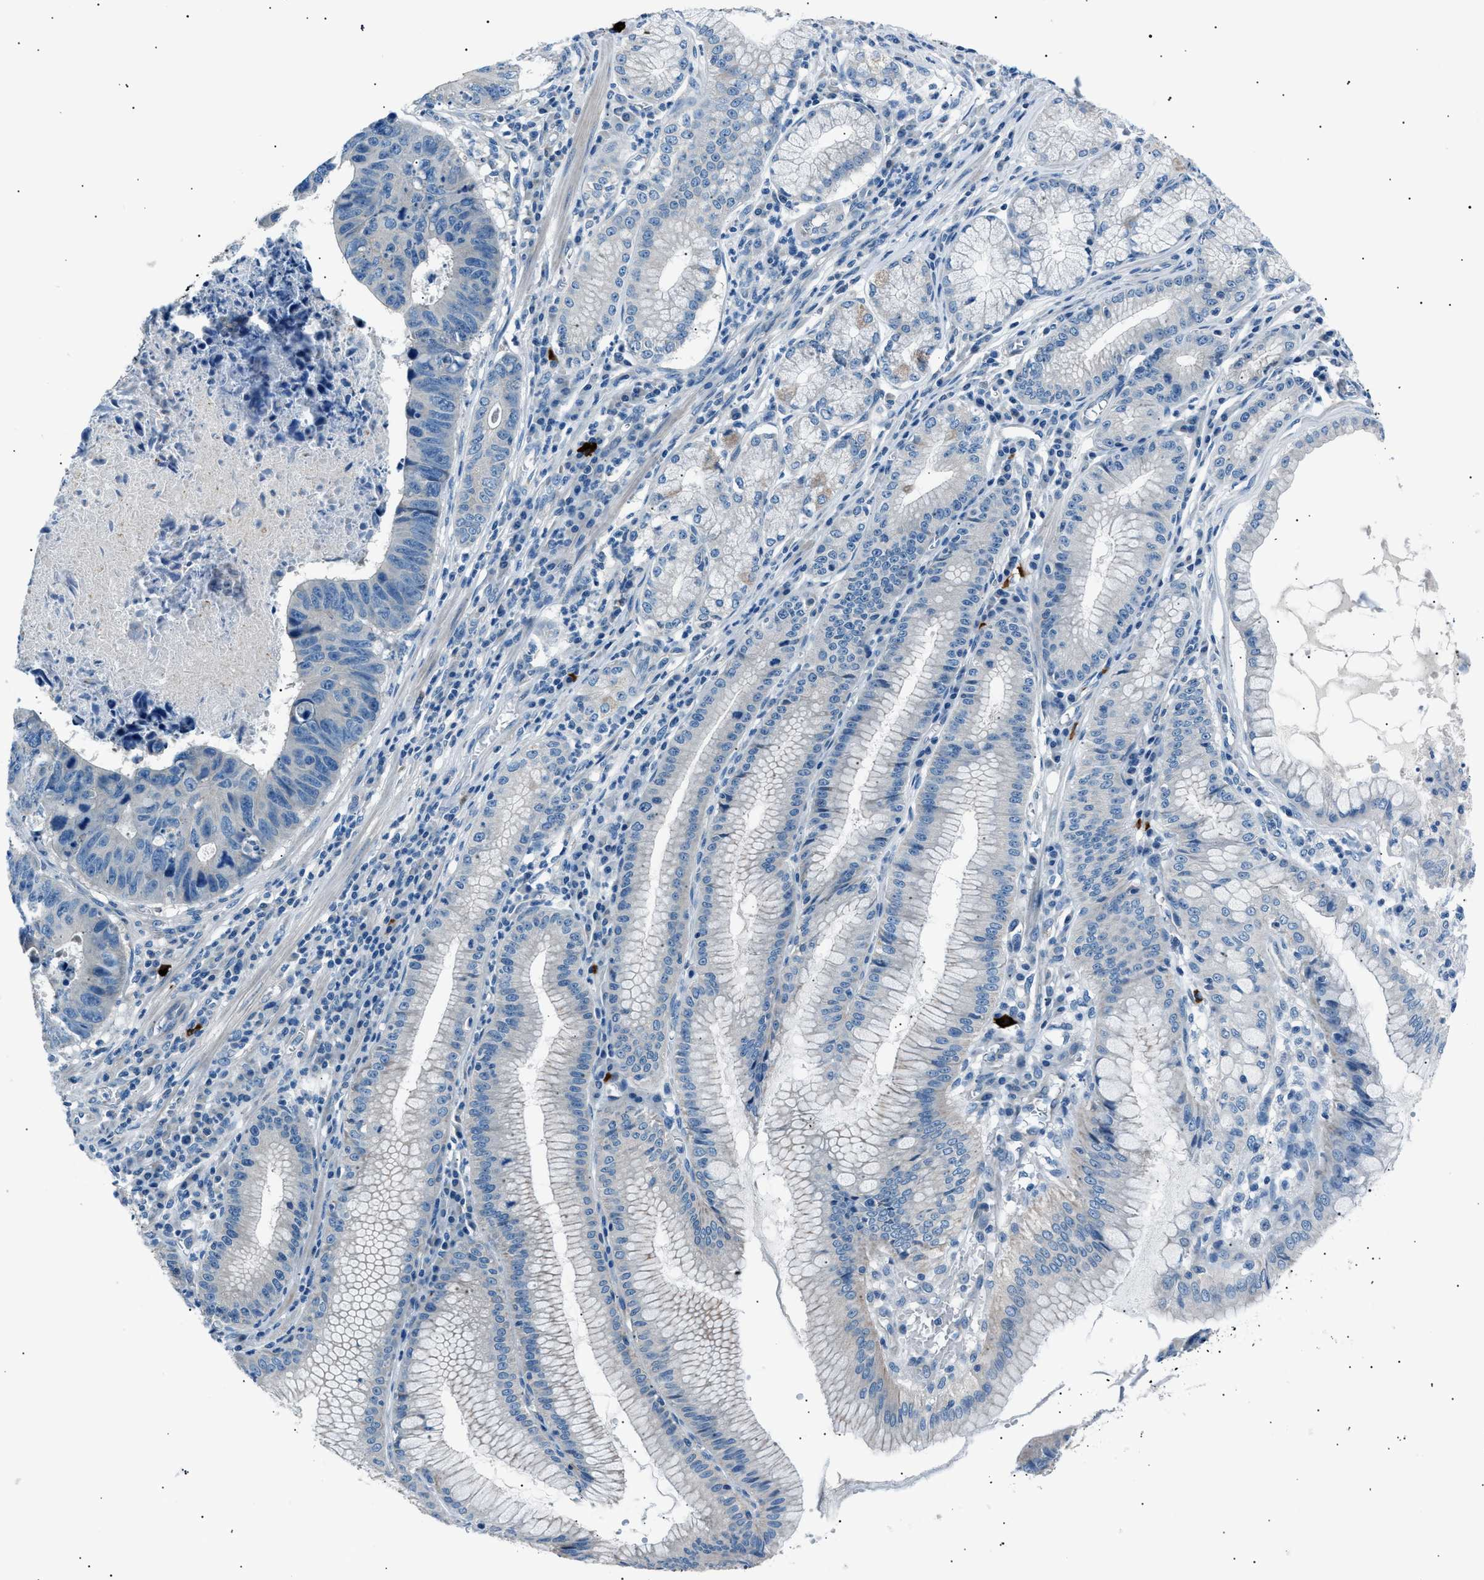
{"staining": {"intensity": "negative", "quantity": "none", "location": "none"}, "tissue": "stomach cancer", "cell_type": "Tumor cells", "image_type": "cancer", "snomed": [{"axis": "morphology", "description": "Adenocarcinoma, NOS"}, {"axis": "topography", "description": "Stomach"}], "caption": "Tumor cells are negative for brown protein staining in adenocarcinoma (stomach). (DAB (3,3'-diaminobenzidine) immunohistochemistry with hematoxylin counter stain).", "gene": "LRRC37B", "patient": {"sex": "male", "age": 59}}